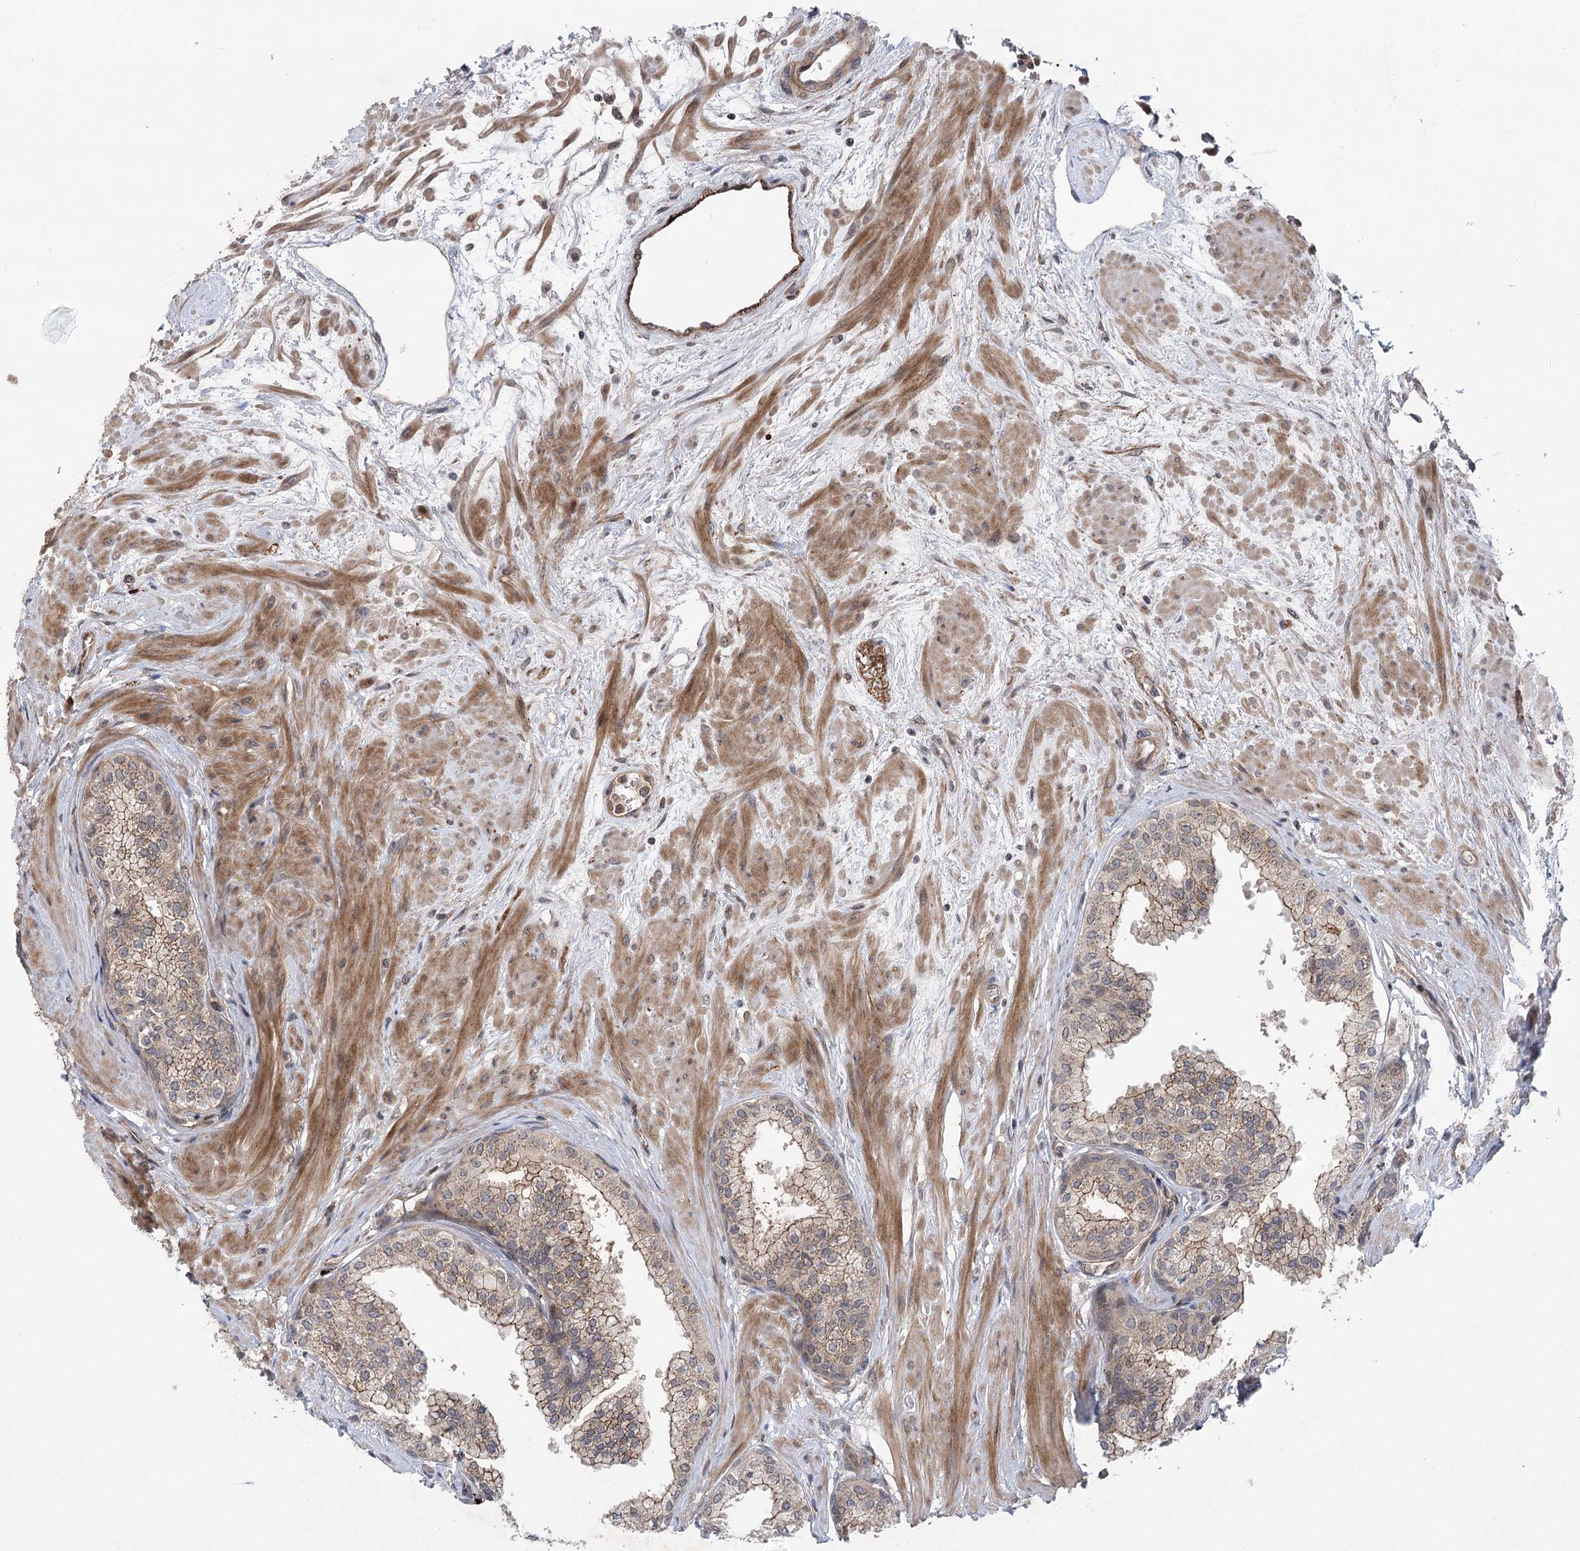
{"staining": {"intensity": "moderate", "quantity": ">75%", "location": "cytoplasmic/membranous"}, "tissue": "prostate", "cell_type": "Glandular cells", "image_type": "normal", "snomed": [{"axis": "morphology", "description": "Normal tissue, NOS"}, {"axis": "topography", "description": "Prostate"}], "caption": "Human prostate stained for a protein (brown) reveals moderate cytoplasmic/membranous positive expression in about >75% of glandular cells.", "gene": "METTL24", "patient": {"sex": "male", "age": 60}}